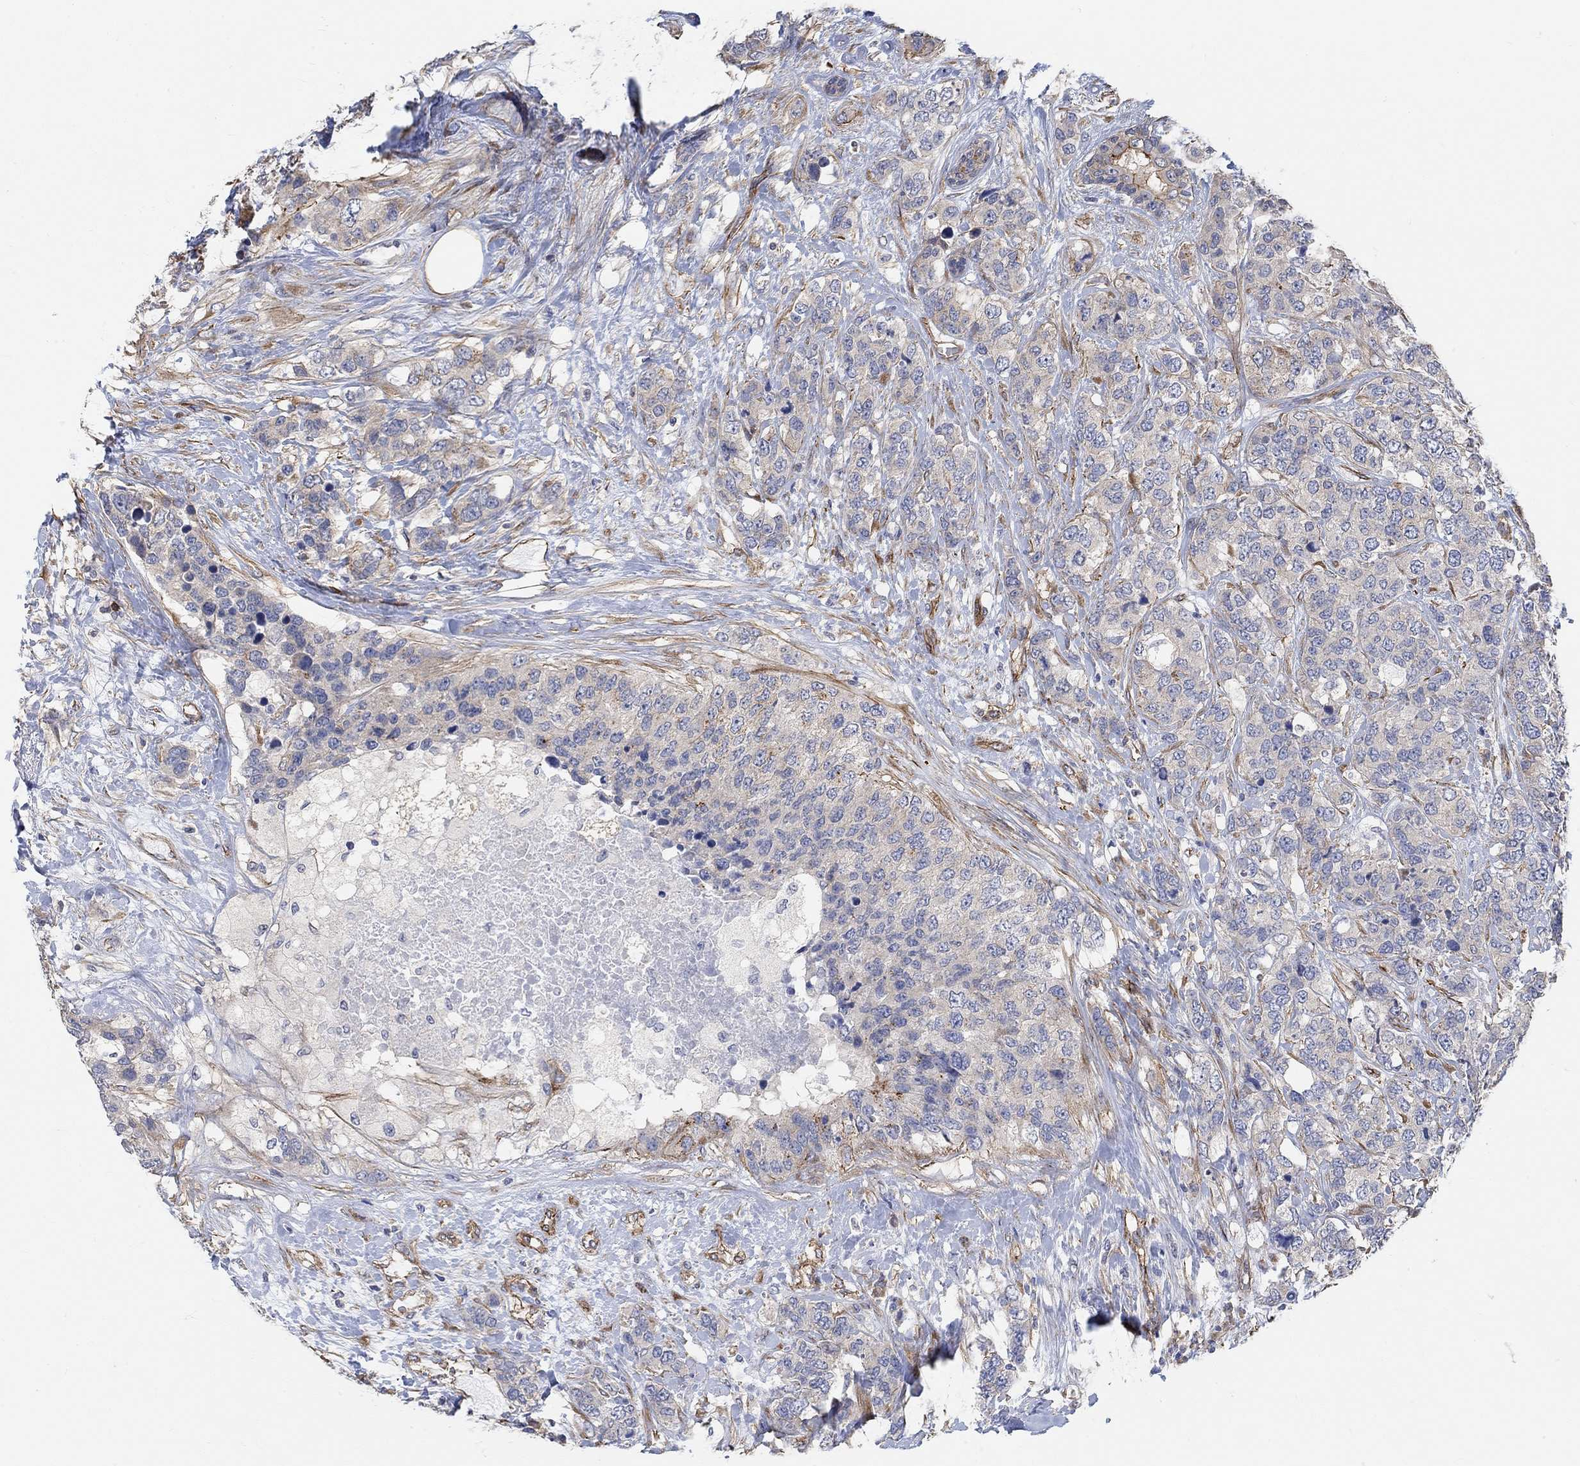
{"staining": {"intensity": "moderate", "quantity": "<25%", "location": "cytoplasmic/membranous"}, "tissue": "breast cancer", "cell_type": "Tumor cells", "image_type": "cancer", "snomed": [{"axis": "morphology", "description": "Lobular carcinoma"}, {"axis": "topography", "description": "Breast"}], "caption": "IHC image of breast cancer stained for a protein (brown), which demonstrates low levels of moderate cytoplasmic/membranous expression in approximately <25% of tumor cells.", "gene": "SYT16", "patient": {"sex": "female", "age": 59}}